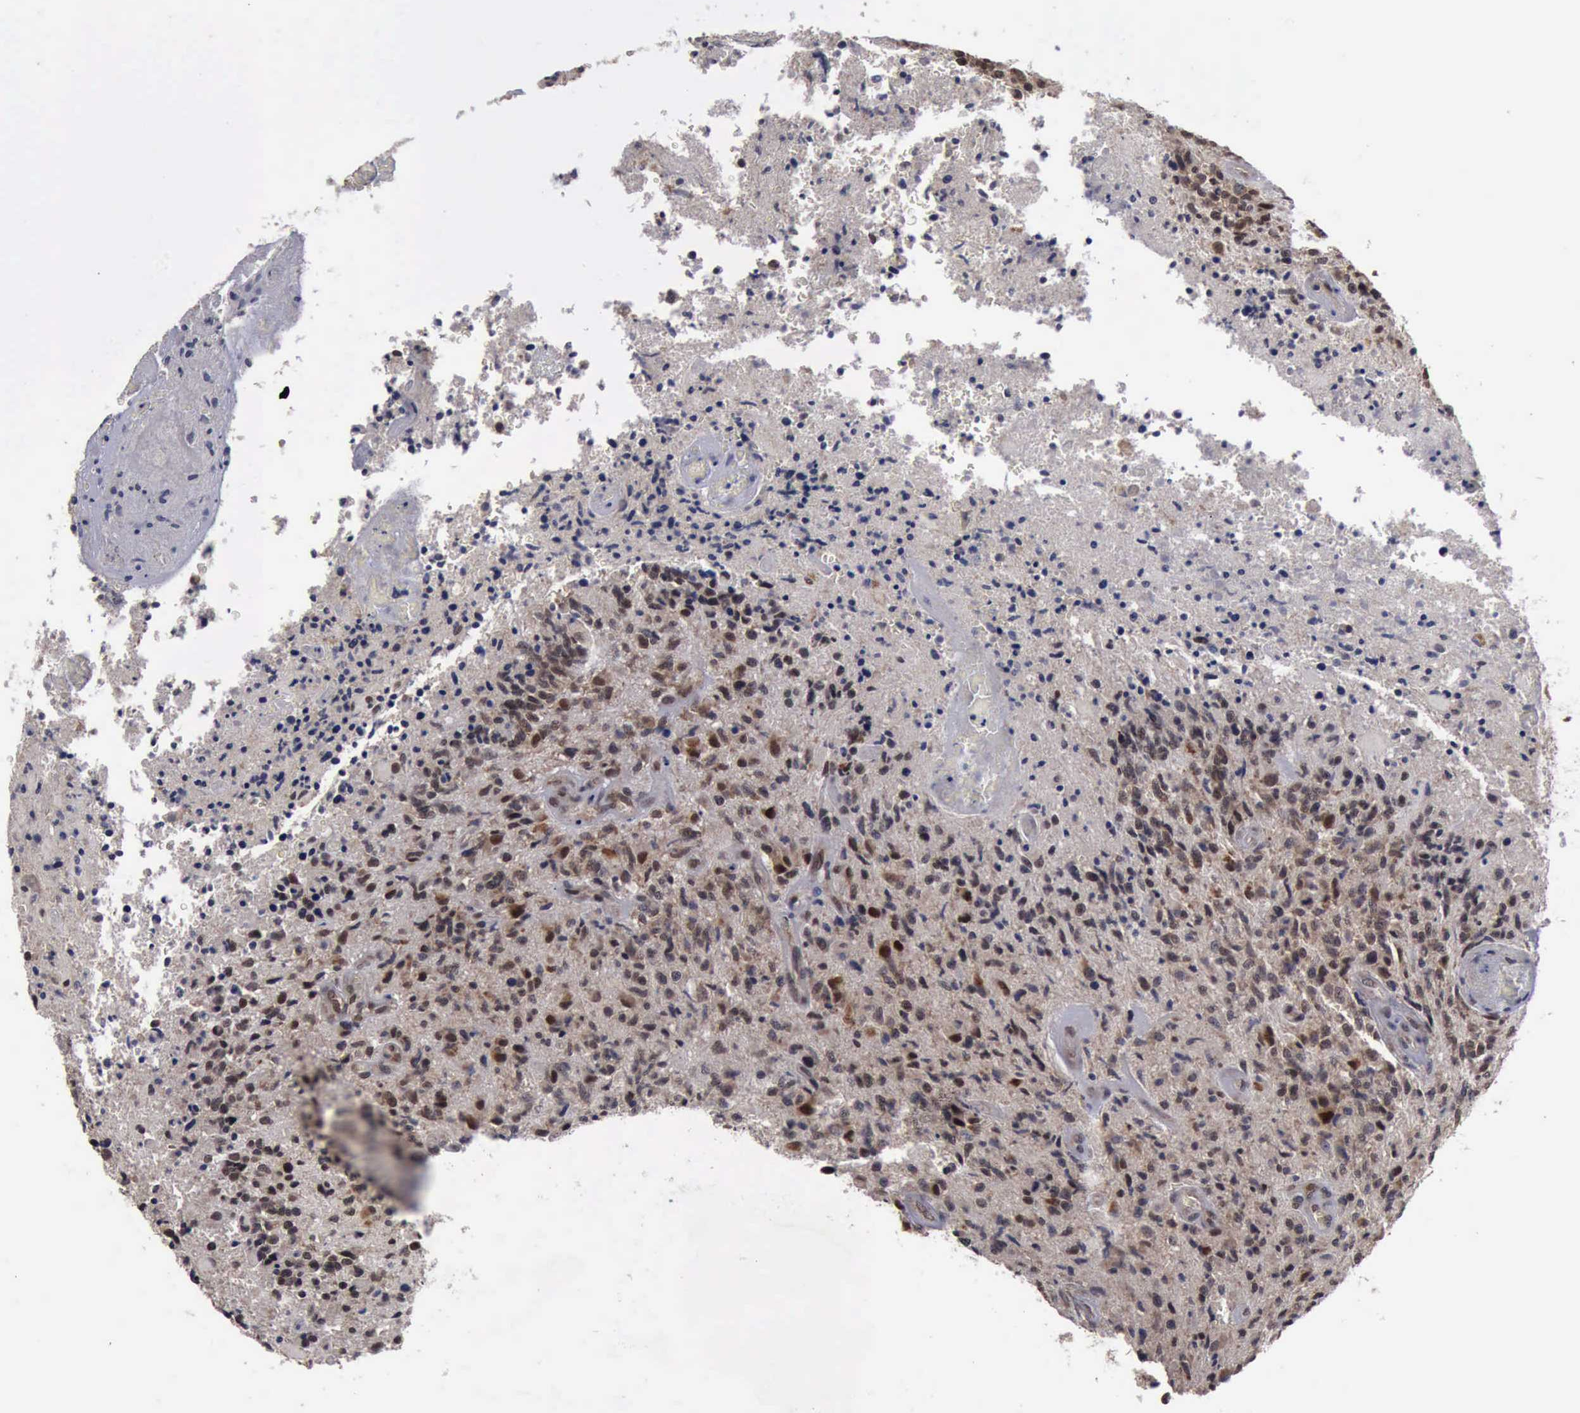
{"staining": {"intensity": "moderate", "quantity": "25%-75%", "location": "cytoplasmic/membranous,nuclear"}, "tissue": "glioma", "cell_type": "Tumor cells", "image_type": "cancer", "snomed": [{"axis": "morphology", "description": "Glioma, malignant, High grade"}, {"axis": "topography", "description": "Brain"}], "caption": "There is medium levels of moderate cytoplasmic/membranous and nuclear staining in tumor cells of glioma, as demonstrated by immunohistochemical staining (brown color).", "gene": "RTCB", "patient": {"sex": "male", "age": 36}}